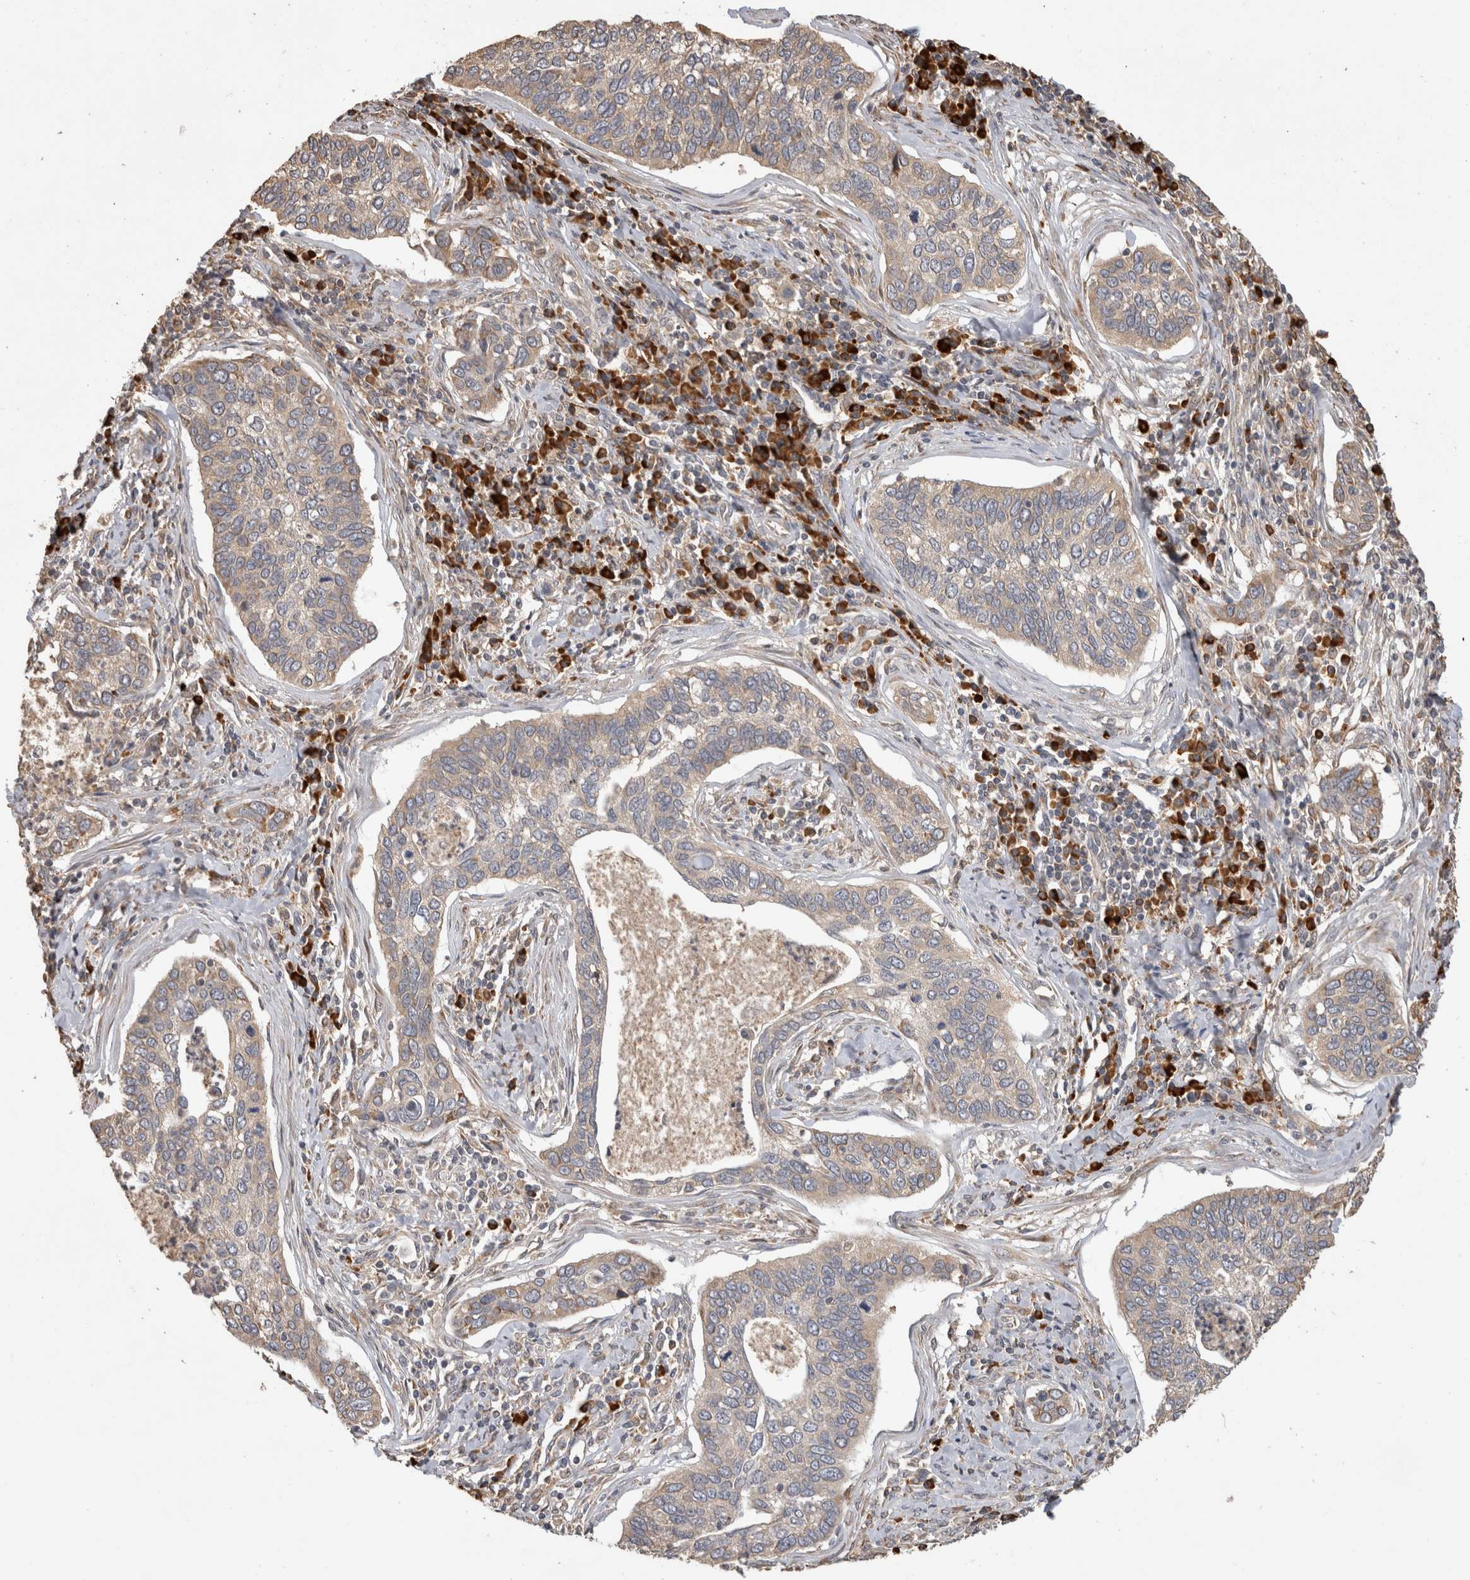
{"staining": {"intensity": "weak", "quantity": "25%-75%", "location": "cytoplasmic/membranous"}, "tissue": "cervical cancer", "cell_type": "Tumor cells", "image_type": "cancer", "snomed": [{"axis": "morphology", "description": "Squamous cell carcinoma, NOS"}, {"axis": "topography", "description": "Cervix"}], "caption": "This image displays immunohistochemistry (IHC) staining of cervical squamous cell carcinoma, with low weak cytoplasmic/membranous expression in approximately 25%-75% of tumor cells.", "gene": "TBCE", "patient": {"sex": "female", "age": 53}}